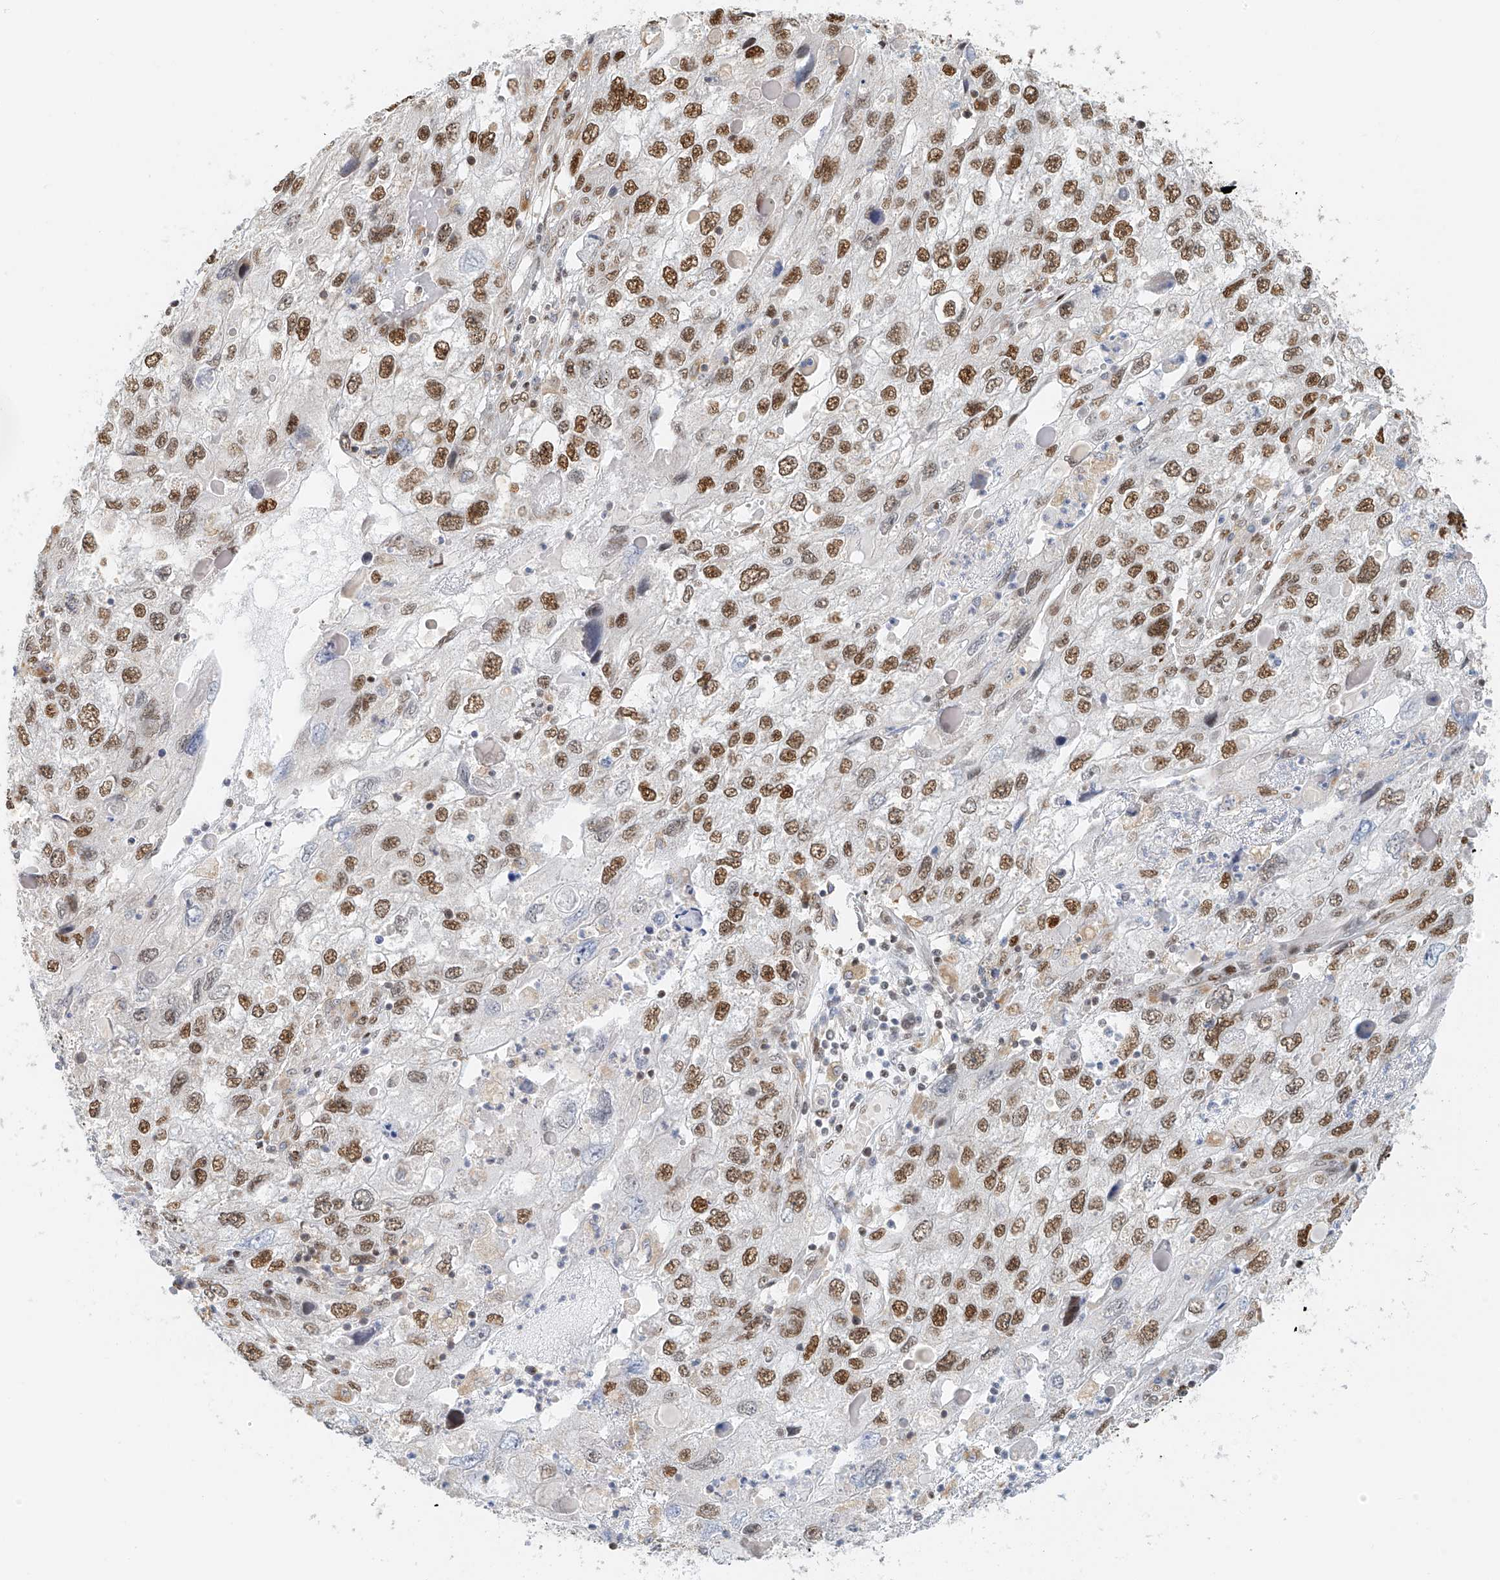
{"staining": {"intensity": "strong", "quantity": "25%-75%", "location": "nuclear"}, "tissue": "endometrial cancer", "cell_type": "Tumor cells", "image_type": "cancer", "snomed": [{"axis": "morphology", "description": "Adenocarcinoma, NOS"}, {"axis": "topography", "description": "Endometrium"}], "caption": "Tumor cells reveal strong nuclear staining in approximately 25%-75% of cells in endometrial cancer.", "gene": "ZNF514", "patient": {"sex": "female", "age": 49}}